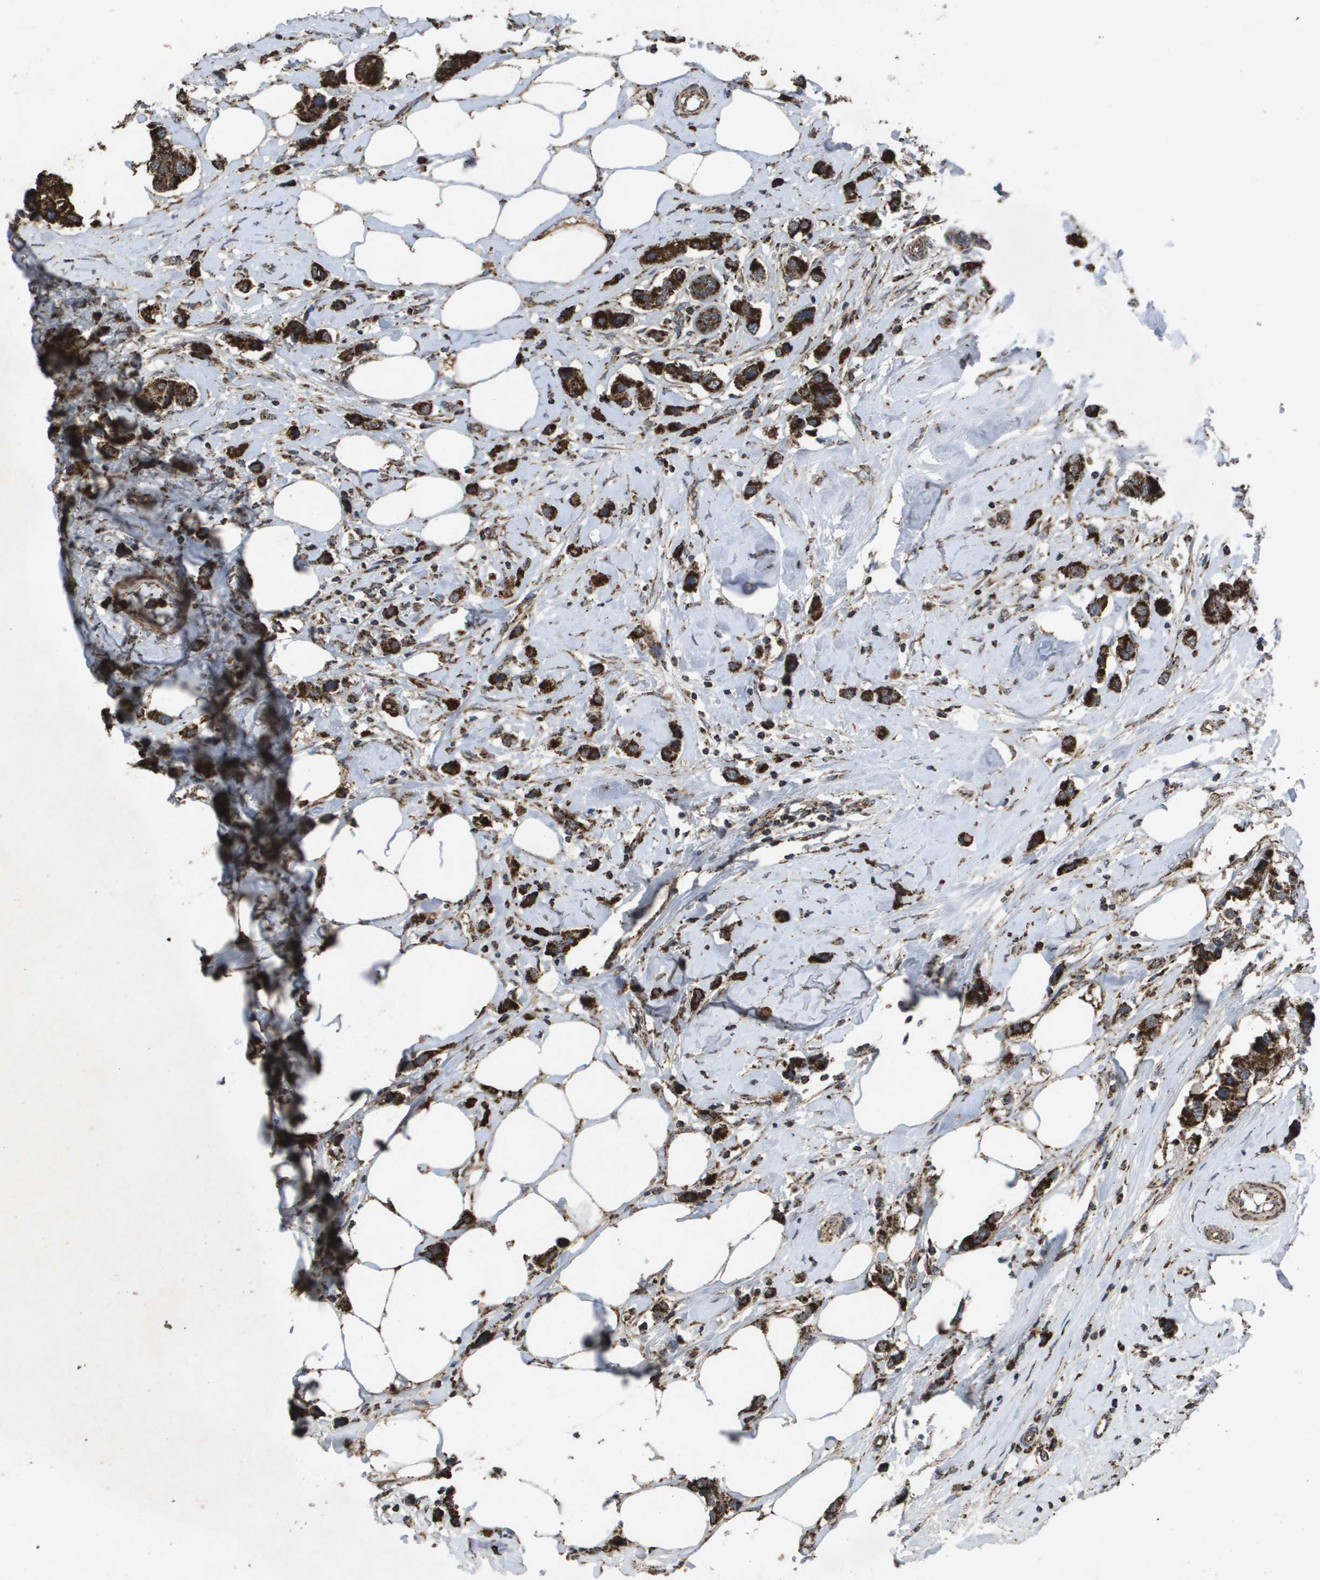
{"staining": {"intensity": "strong", "quantity": ">75%", "location": "cytoplasmic/membranous"}, "tissue": "breast cancer", "cell_type": "Tumor cells", "image_type": "cancer", "snomed": [{"axis": "morphology", "description": "Normal tissue, NOS"}, {"axis": "morphology", "description": "Duct carcinoma"}, {"axis": "topography", "description": "Breast"}], "caption": "Immunohistochemical staining of human breast cancer reveals strong cytoplasmic/membranous protein expression in approximately >75% of tumor cells. The staining was performed using DAB to visualize the protein expression in brown, while the nuclei were stained in blue with hematoxylin (Magnification: 20x).", "gene": "HSPE1", "patient": {"sex": "female", "age": 50}}